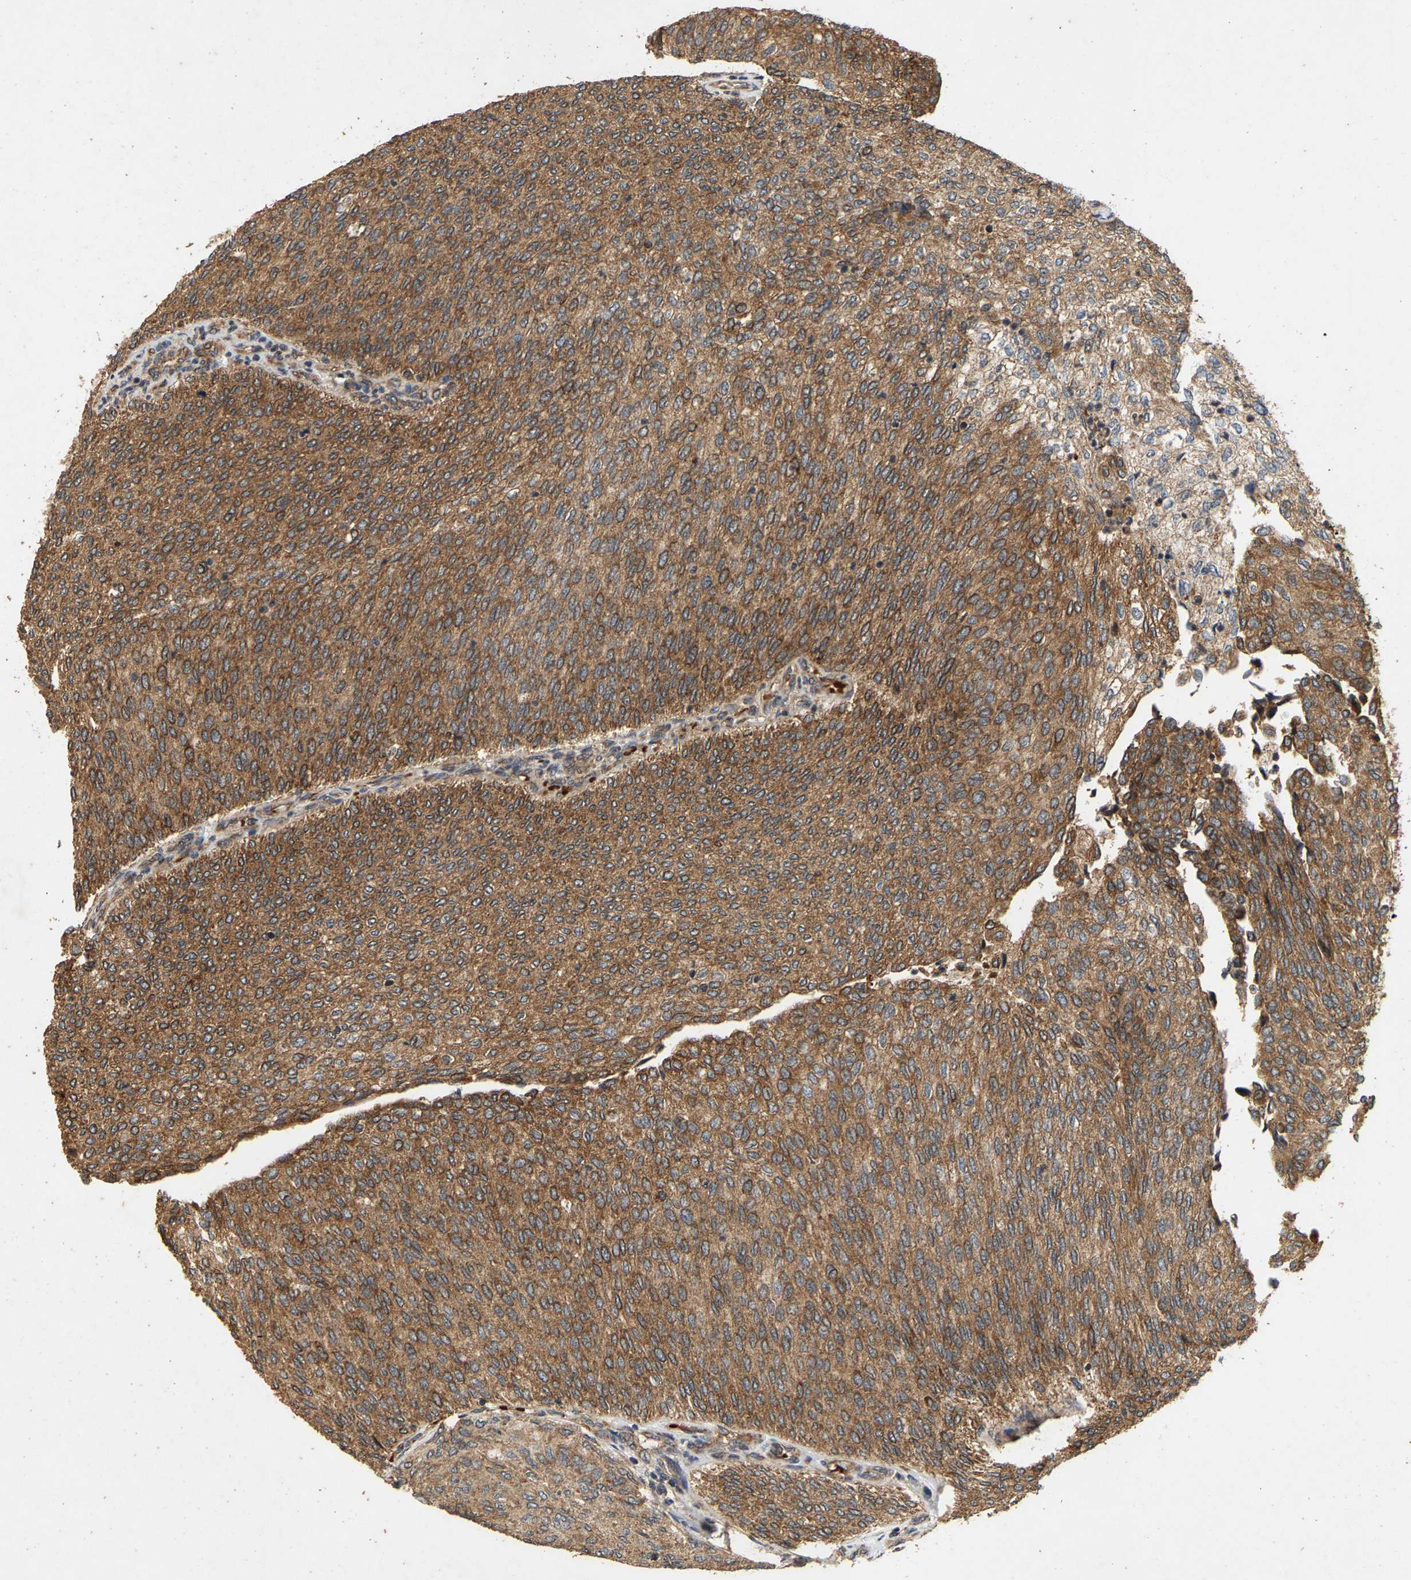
{"staining": {"intensity": "moderate", "quantity": ">75%", "location": "cytoplasmic/membranous"}, "tissue": "urothelial cancer", "cell_type": "Tumor cells", "image_type": "cancer", "snomed": [{"axis": "morphology", "description": "Urothelial carcinoma, Low grade"}, {"axis": "topography", "description": "Urinary bladder"}], "caption": "Immunohistochemistry photomicrograph of neoplastic tissue: urothelial cancer stained using immunohistochemistry (IHC) demonstrates medium levels of moderate protein expression localized specifically in the cytoplasmic/membranous of tumor cells, appearing as a cytoplasmic/membranous brown color.", "gene": "CIDEC", "patient": {"sex": "female", "age": 79}}